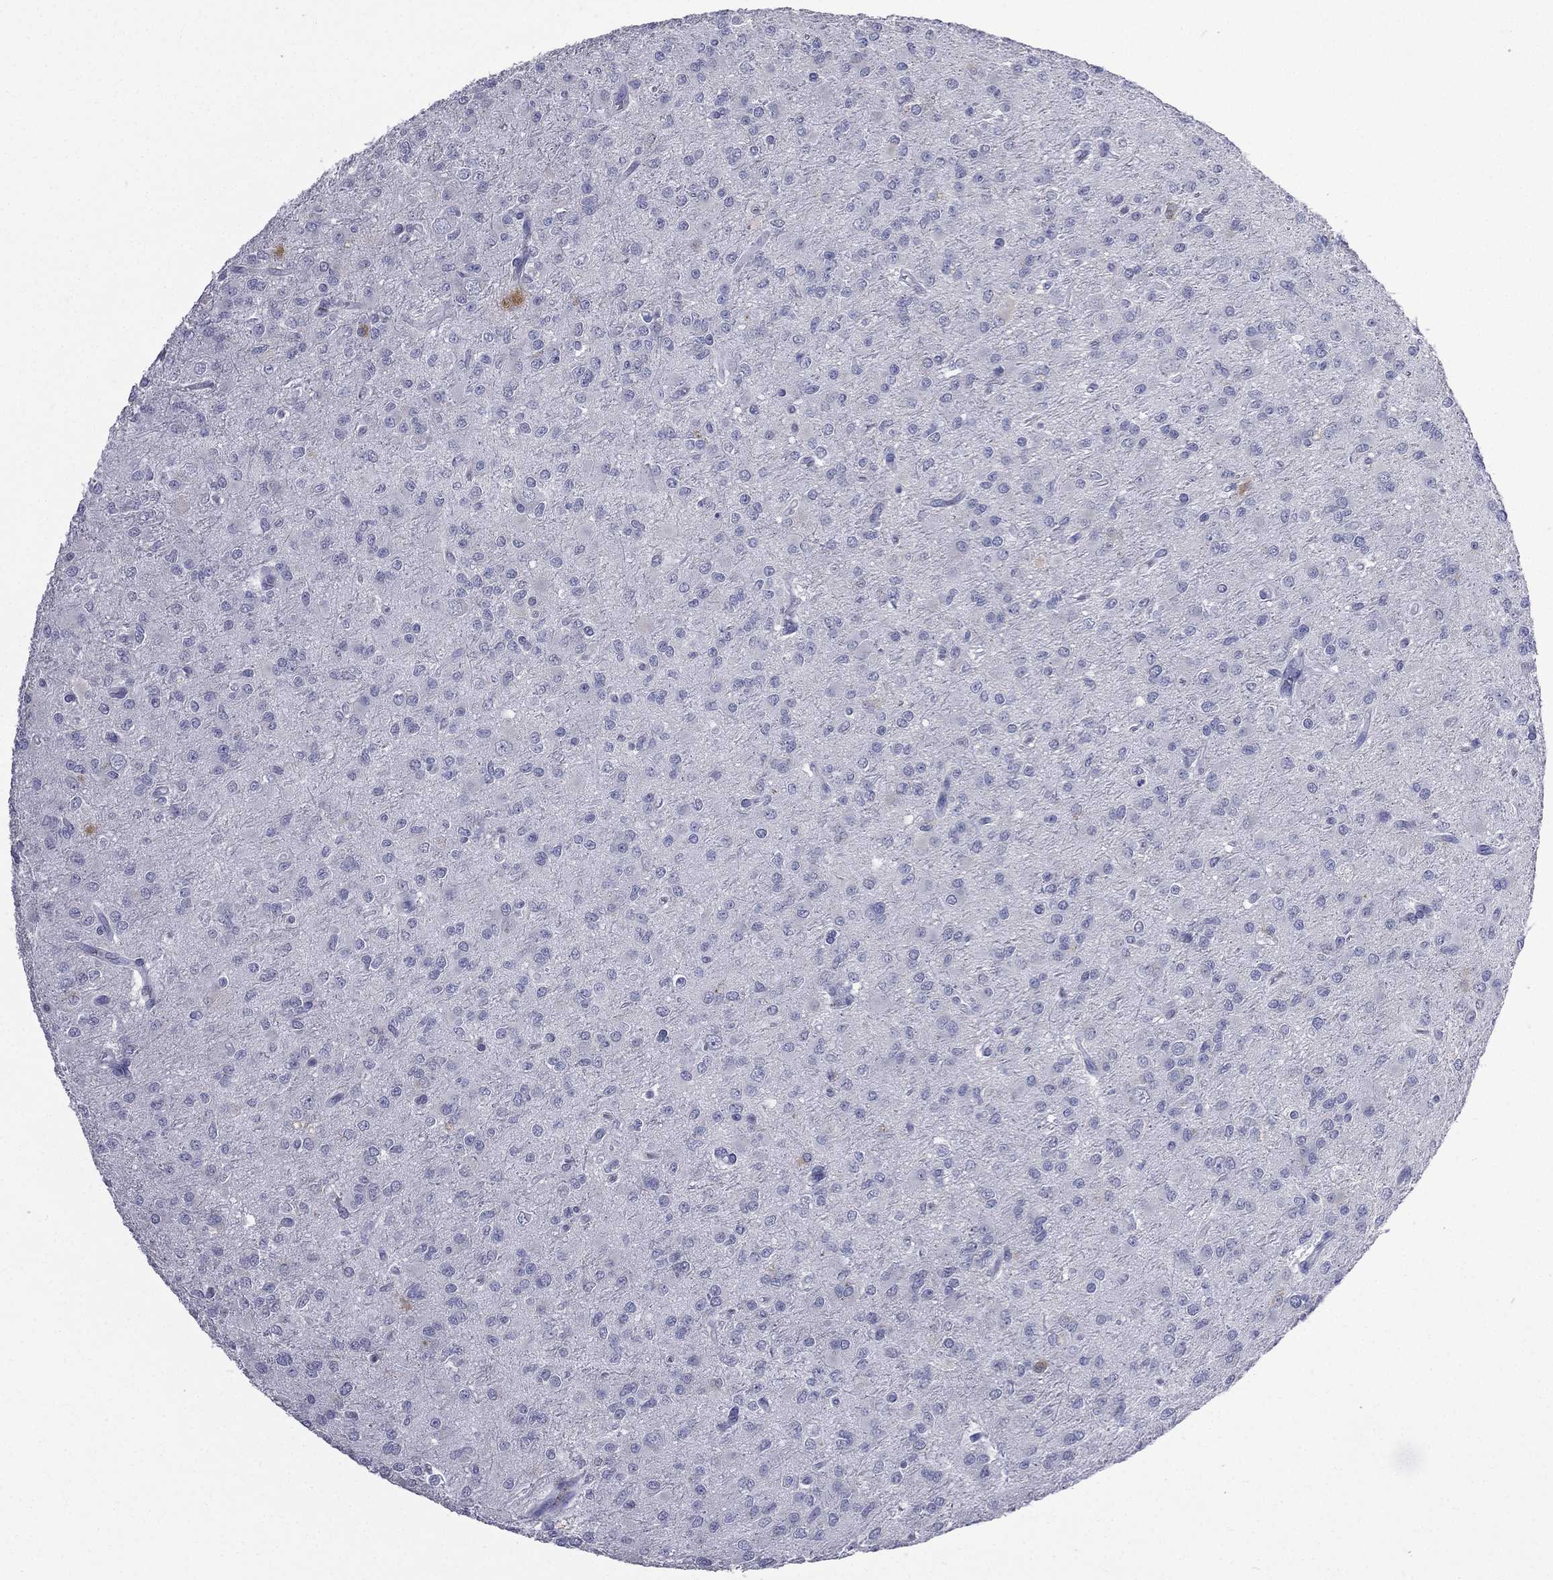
{"staining": {"intensity": "negative", "quantity": "none", "location": "none"}, "tissue": "glioma", "cell_type": "Tumor cells", "image_type": "cancer", "snomed": [{"axis": "morphology", "description": "Glioma, malignant, Low grade"}, {"axis": "topography", "description": "Brain"}], "caption": "Tumor cells show no significant protein expression in glioma.", "gene": "CES2", "patient": {"sex": "male", "age": 27}}